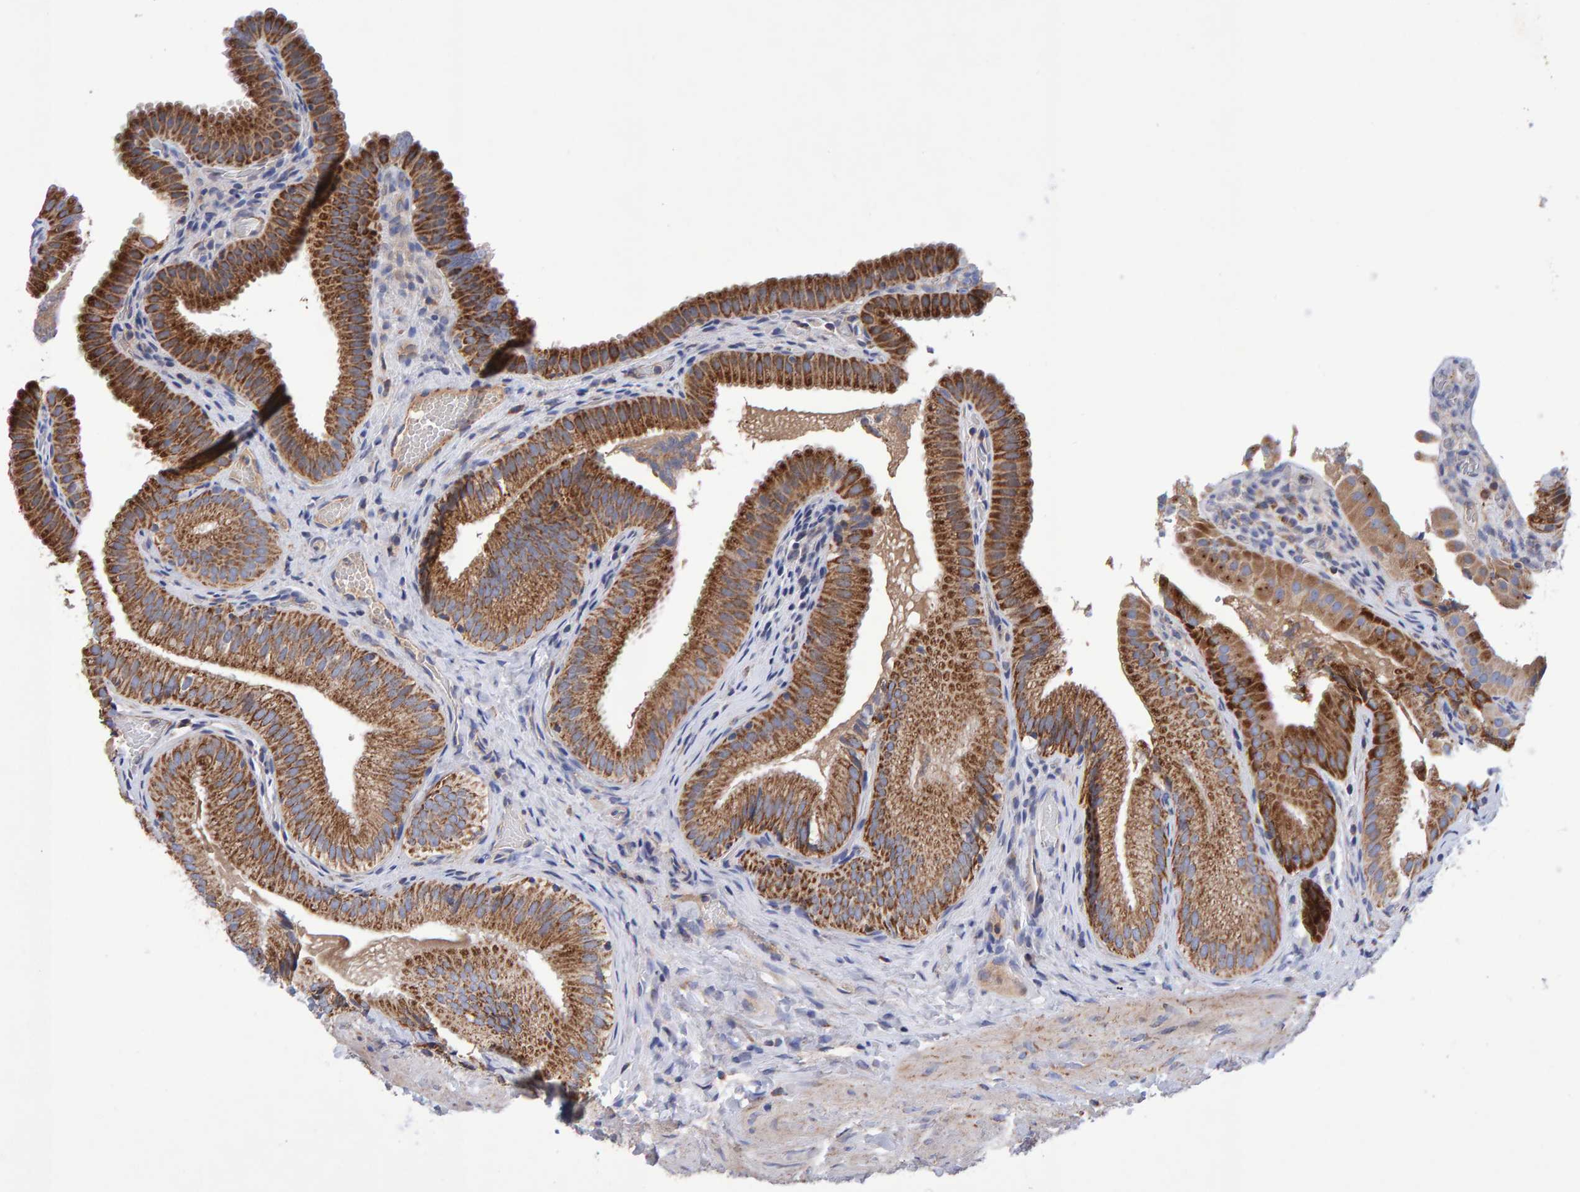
{"staining": {"intensity": "strong", "quantity": ">75%", "location": "cytoplasmic/membranous"}, "tissue": "gallbladder", "cell_type": "Glandular cells", "image_type": "normal", "snomed": [{"axis": "morphology", "description": "Normal tissue, NOS"}, {"axis": "topography", "description": "Gallbladder"}], "caption": "Immunohistochemistry of benign human gallbladder displays high levels of strong cytoplasmic/membranous expression in about >75% of glandular cells.", "gene": "EFR3A", "patient": {"sex": "female", "age": 30}}